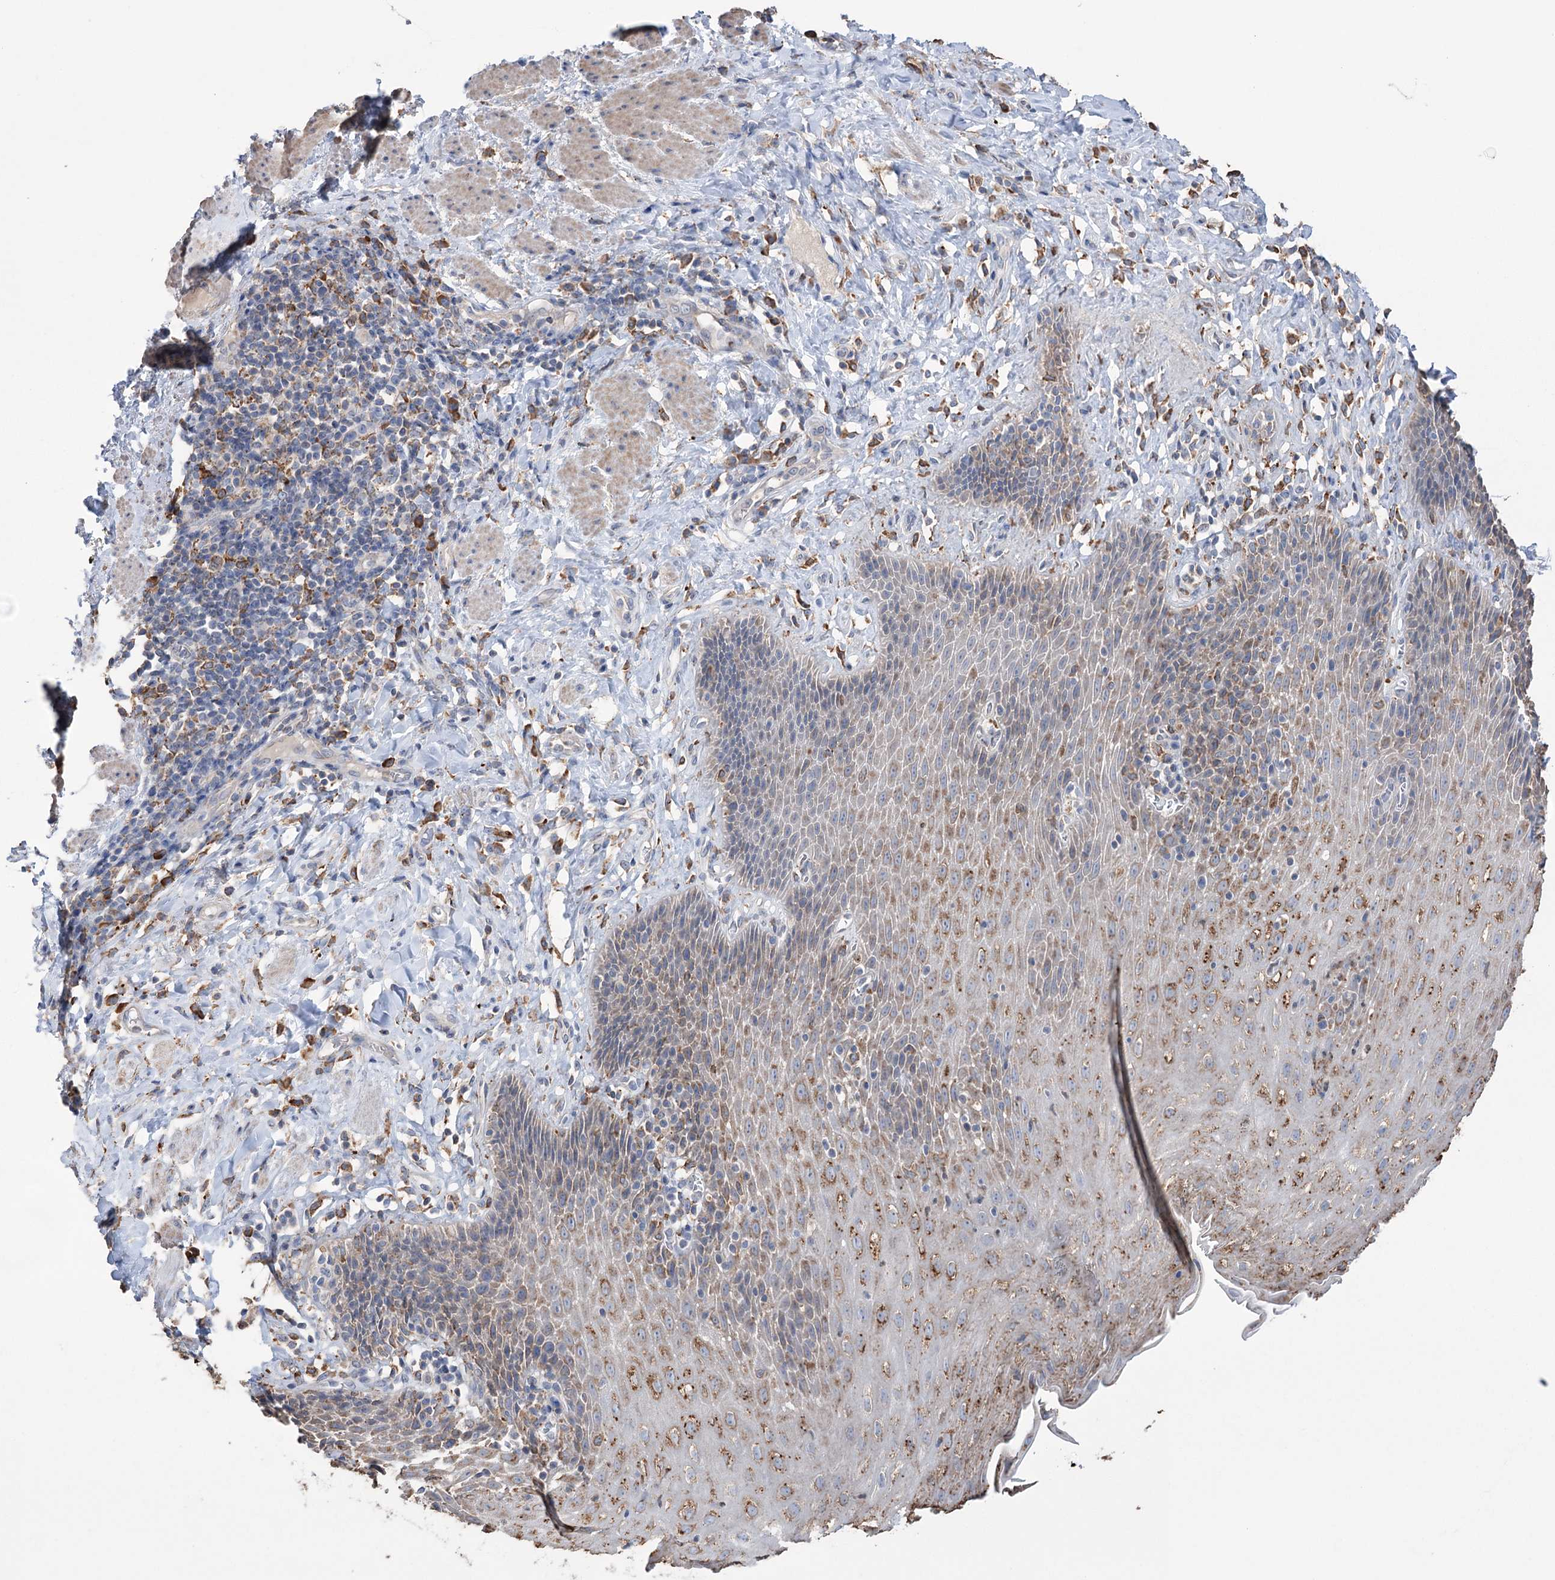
{"staining": {"intensity": "strong", "quantity": "25%-75%", "location": "cytoplasmic/membranous"}, "tissue": "esophagus", "cell_type": "Squamous epithelial cells", "image_type": "normal", "snomed": [{"axis": "morphology", "description": "Normal tissue, NOS"}, {"axis": "topography", "description": "Esophagus"}], "caption": "Brown immunohistochemical staining in normal human esophagus demonstrates strong cytoplasmic/membranous positivity in about 25%-75% of squamous epithelial cells.", "gene": "TRIM71", "patient": {"sex": "female", "age": 61}}